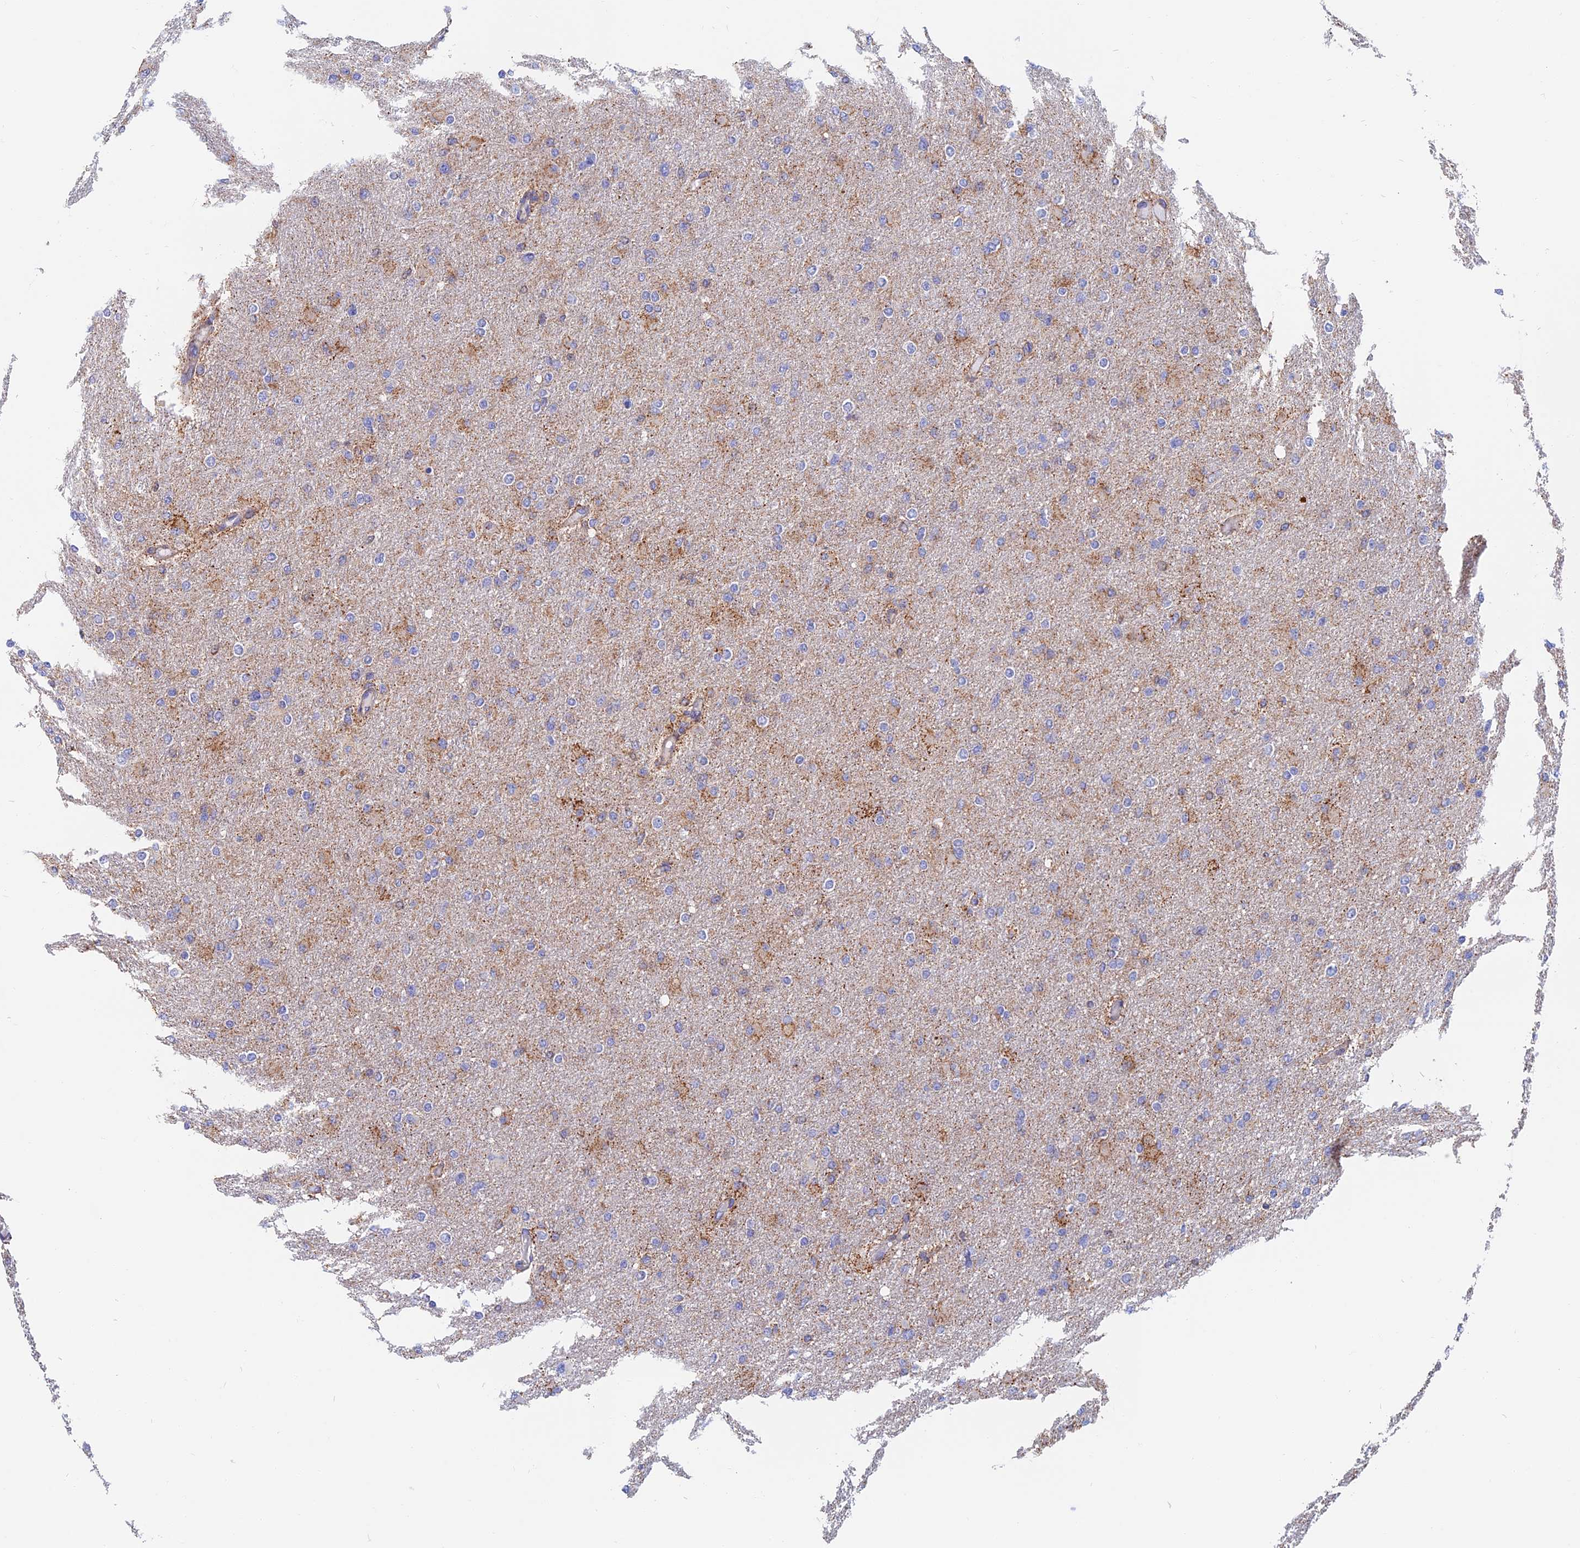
{"staining": {"intensity": "weak", "quantity": "25%-75%", "location": "cytoplasmic/membranous"}, "tissue": "glioma", "cell_type": "Tumor cells", "image_type": "cancer", "snomed": [{"axis": "morphology", "description": "Glioma, malignant, High grade"}, {"axis": "topography", "description": "Cerebral cortex"}], "caption": "A brown stain shows weak cytoplasmic/membranous staining of a protein in glioma tumor cells. (Brightfield microscopy of DAB IHC at high magnification).", "gene": "HSD17B8", "patient": {"sex": "female", "age": 36}}